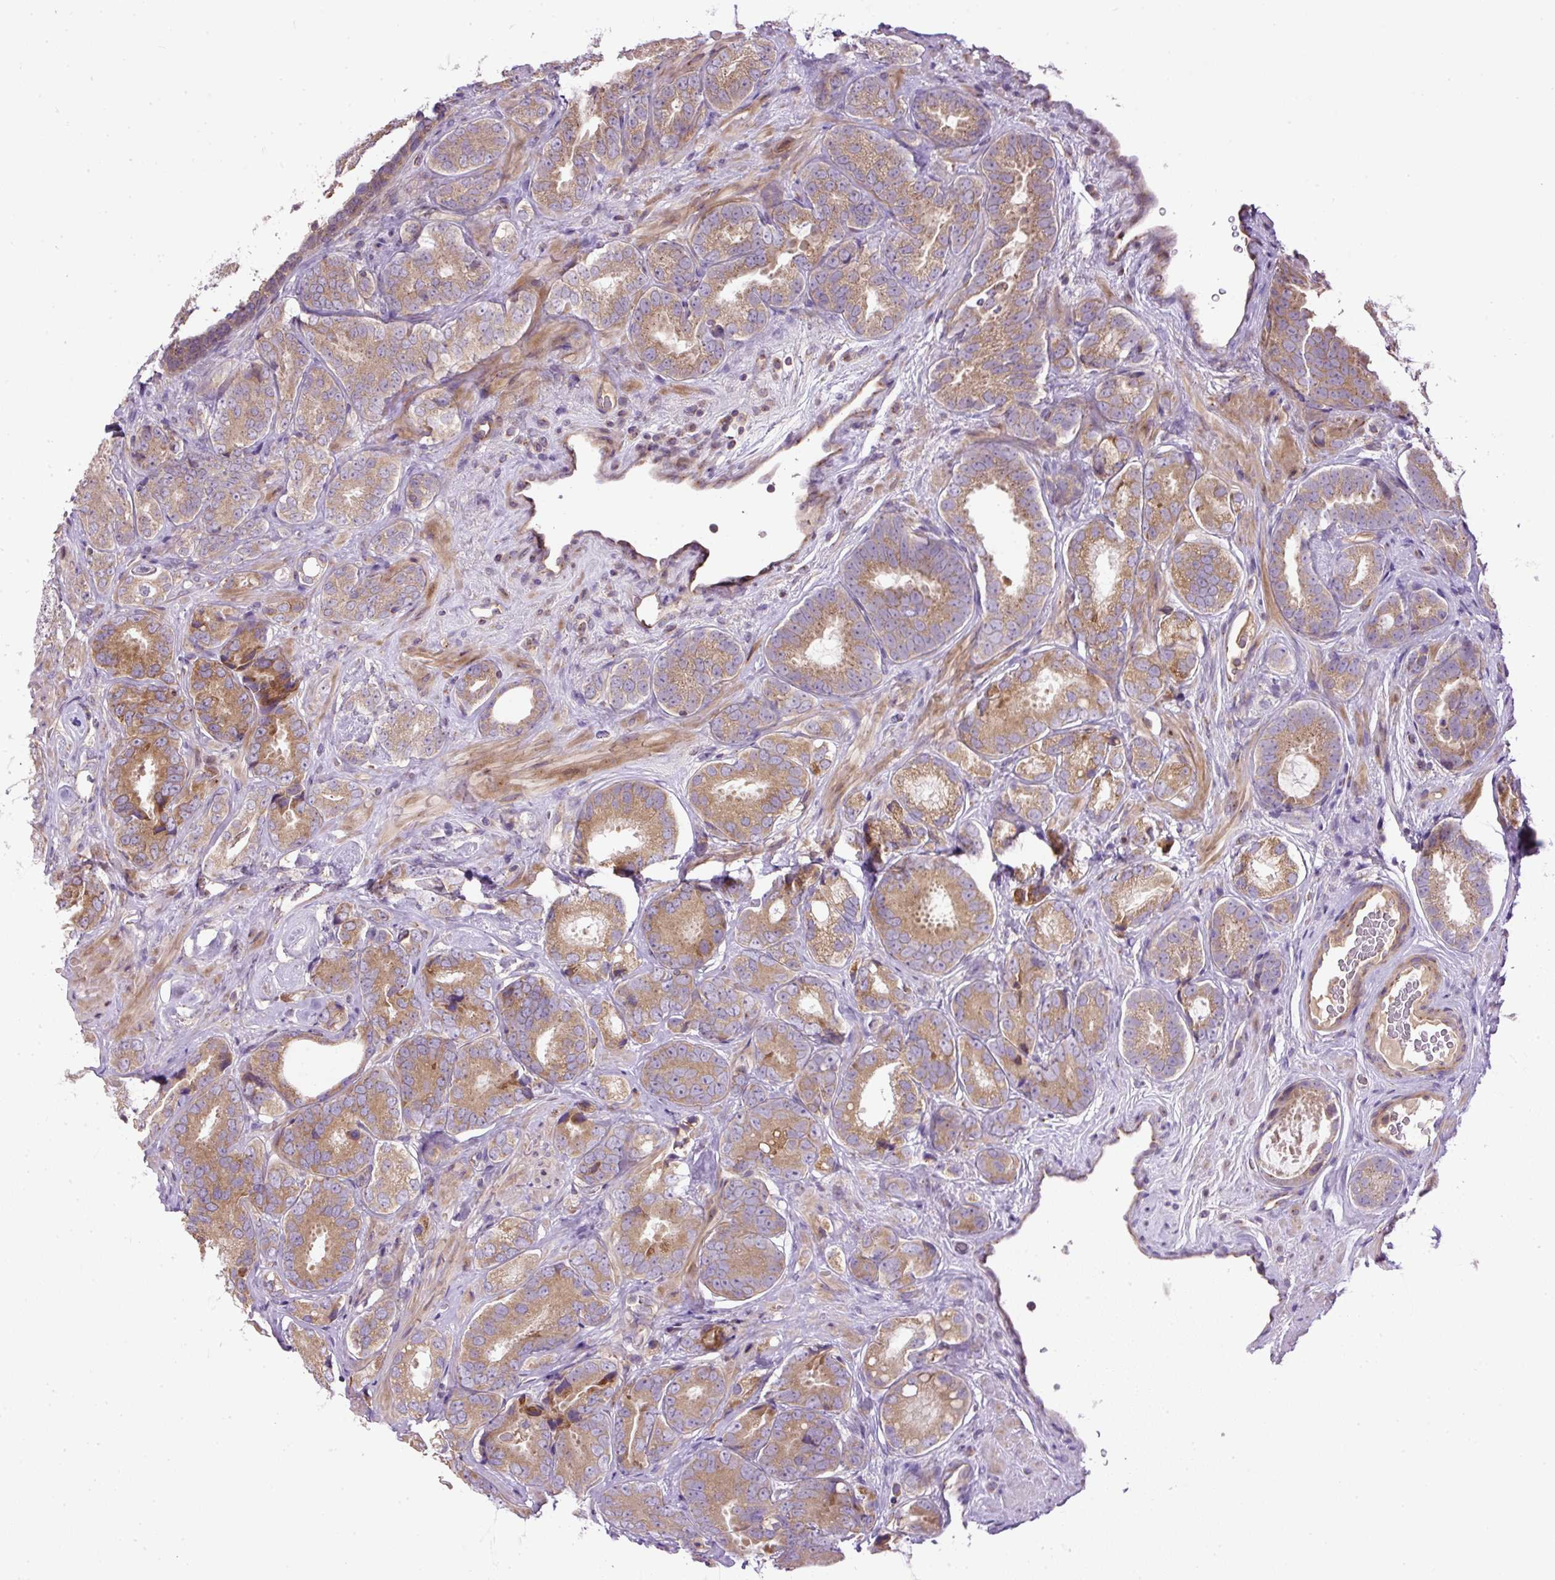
{"staining": {"intensity": "moderate", "quantity": ">75%", "location": "cytoplasmic/membranous"}, "tissue": "prostate cancer", "cell_type": "Tumor cells", "image_type": "cancer", "snomed": [{"axis": "morphology", "description": "Adenocarcinoma, High grade"}, {"axis": "topography", "description": "Prostate"}], "caption": "About >75% of tumor cells in human prostate adenocarcinoma (high-grade) display moderate cytoplasmic/membranous protein staining as visualized by brown immunohistochemical staining.", "gene": "ZNF547", "patient": {"sex": "male", "age": 71}}